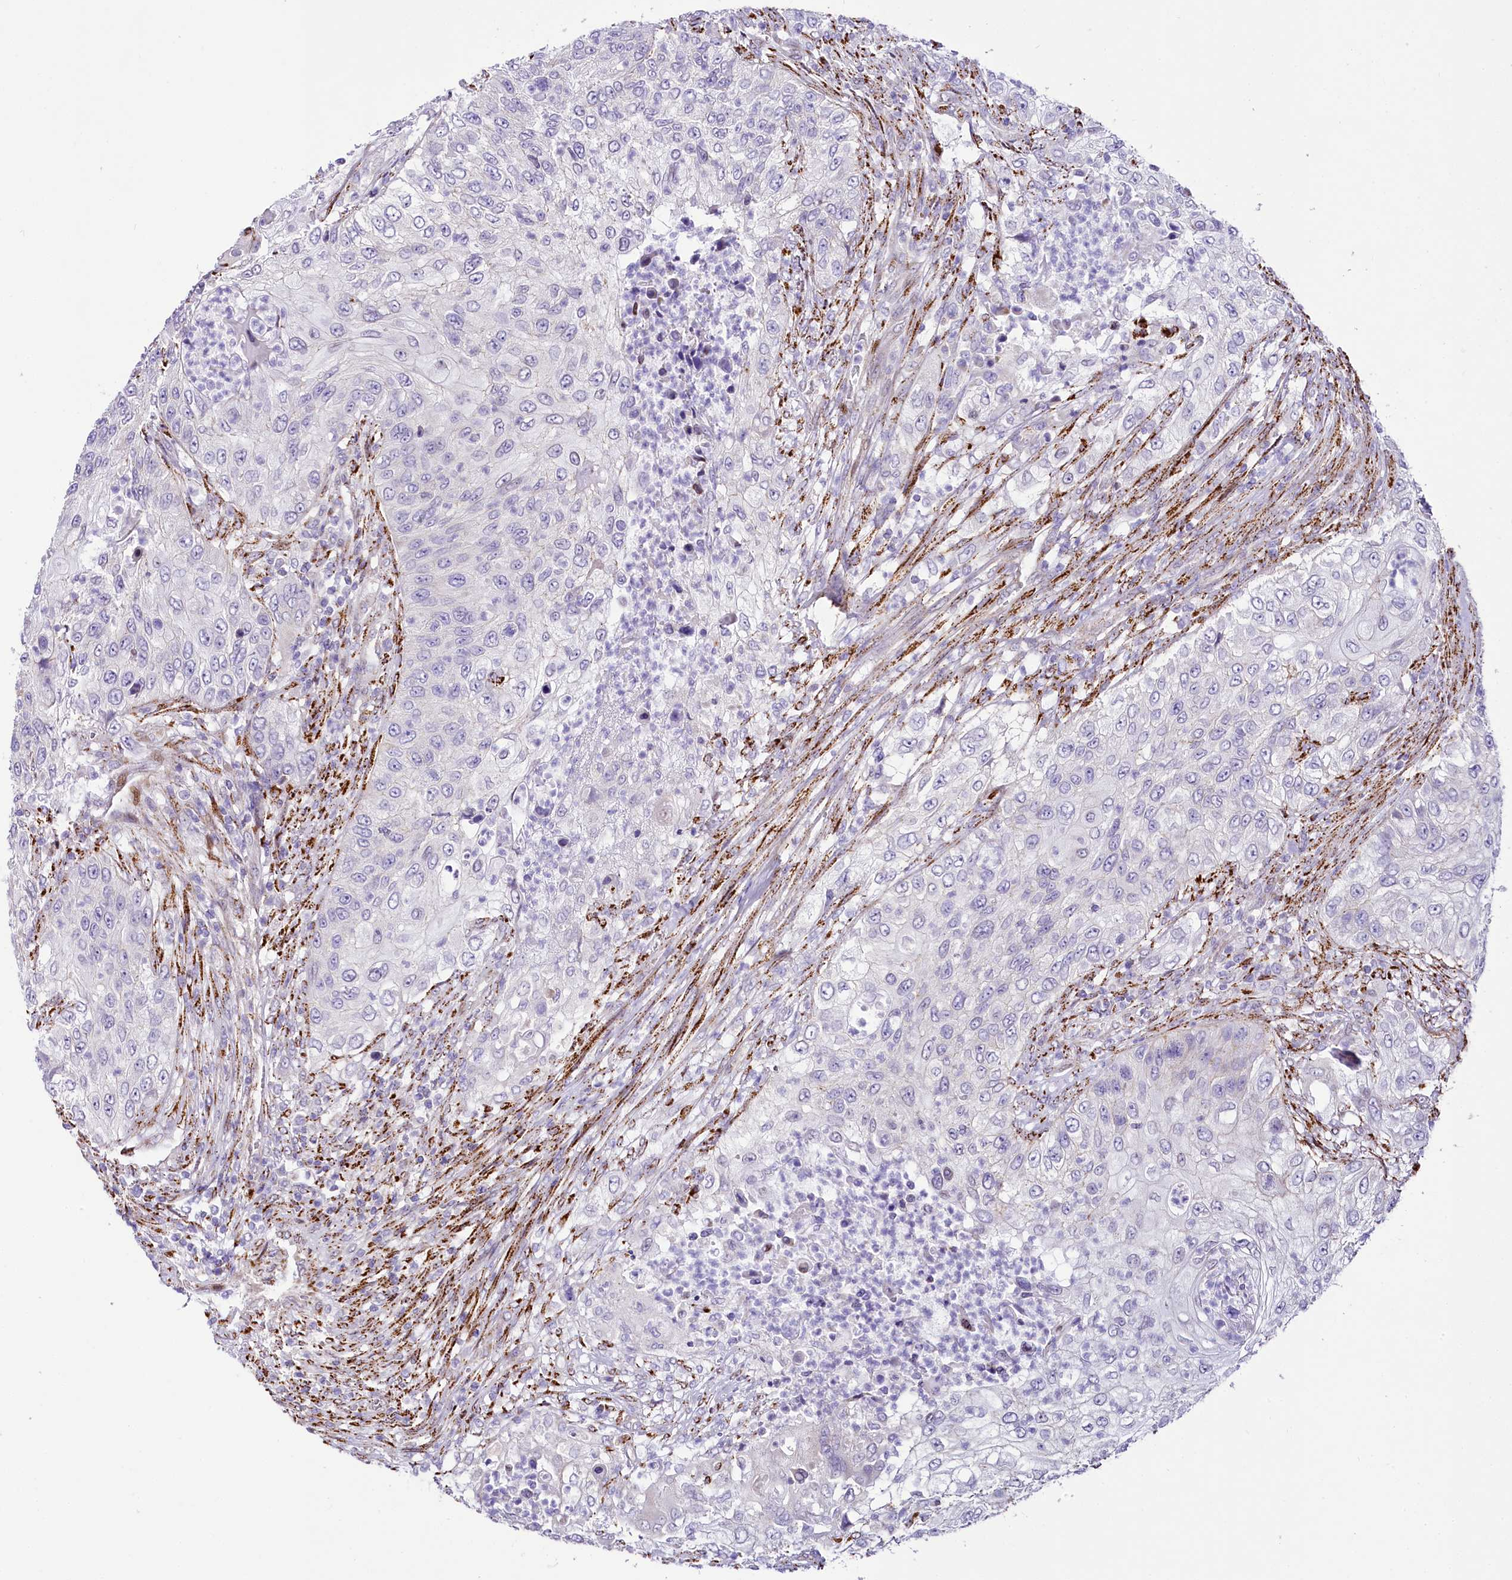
{"staining": {"intensity": "negative", "quantity": "none", "location": "none"}, "tissue": "urothelial cancer", "cell_type": "Tumor cells", "image_type": "cancer", "snomed": [{"axis": "morphology", "description": "Urothelial carcinoma, High grade"}, {"axis": "topography", "description": "Urinary bladder"}], "caption": "Tumor cells are negative for protein expression in human urothelial cancer.", "gene": "PPIP5K2", "patient": {"sex": "female", "age": 60}}